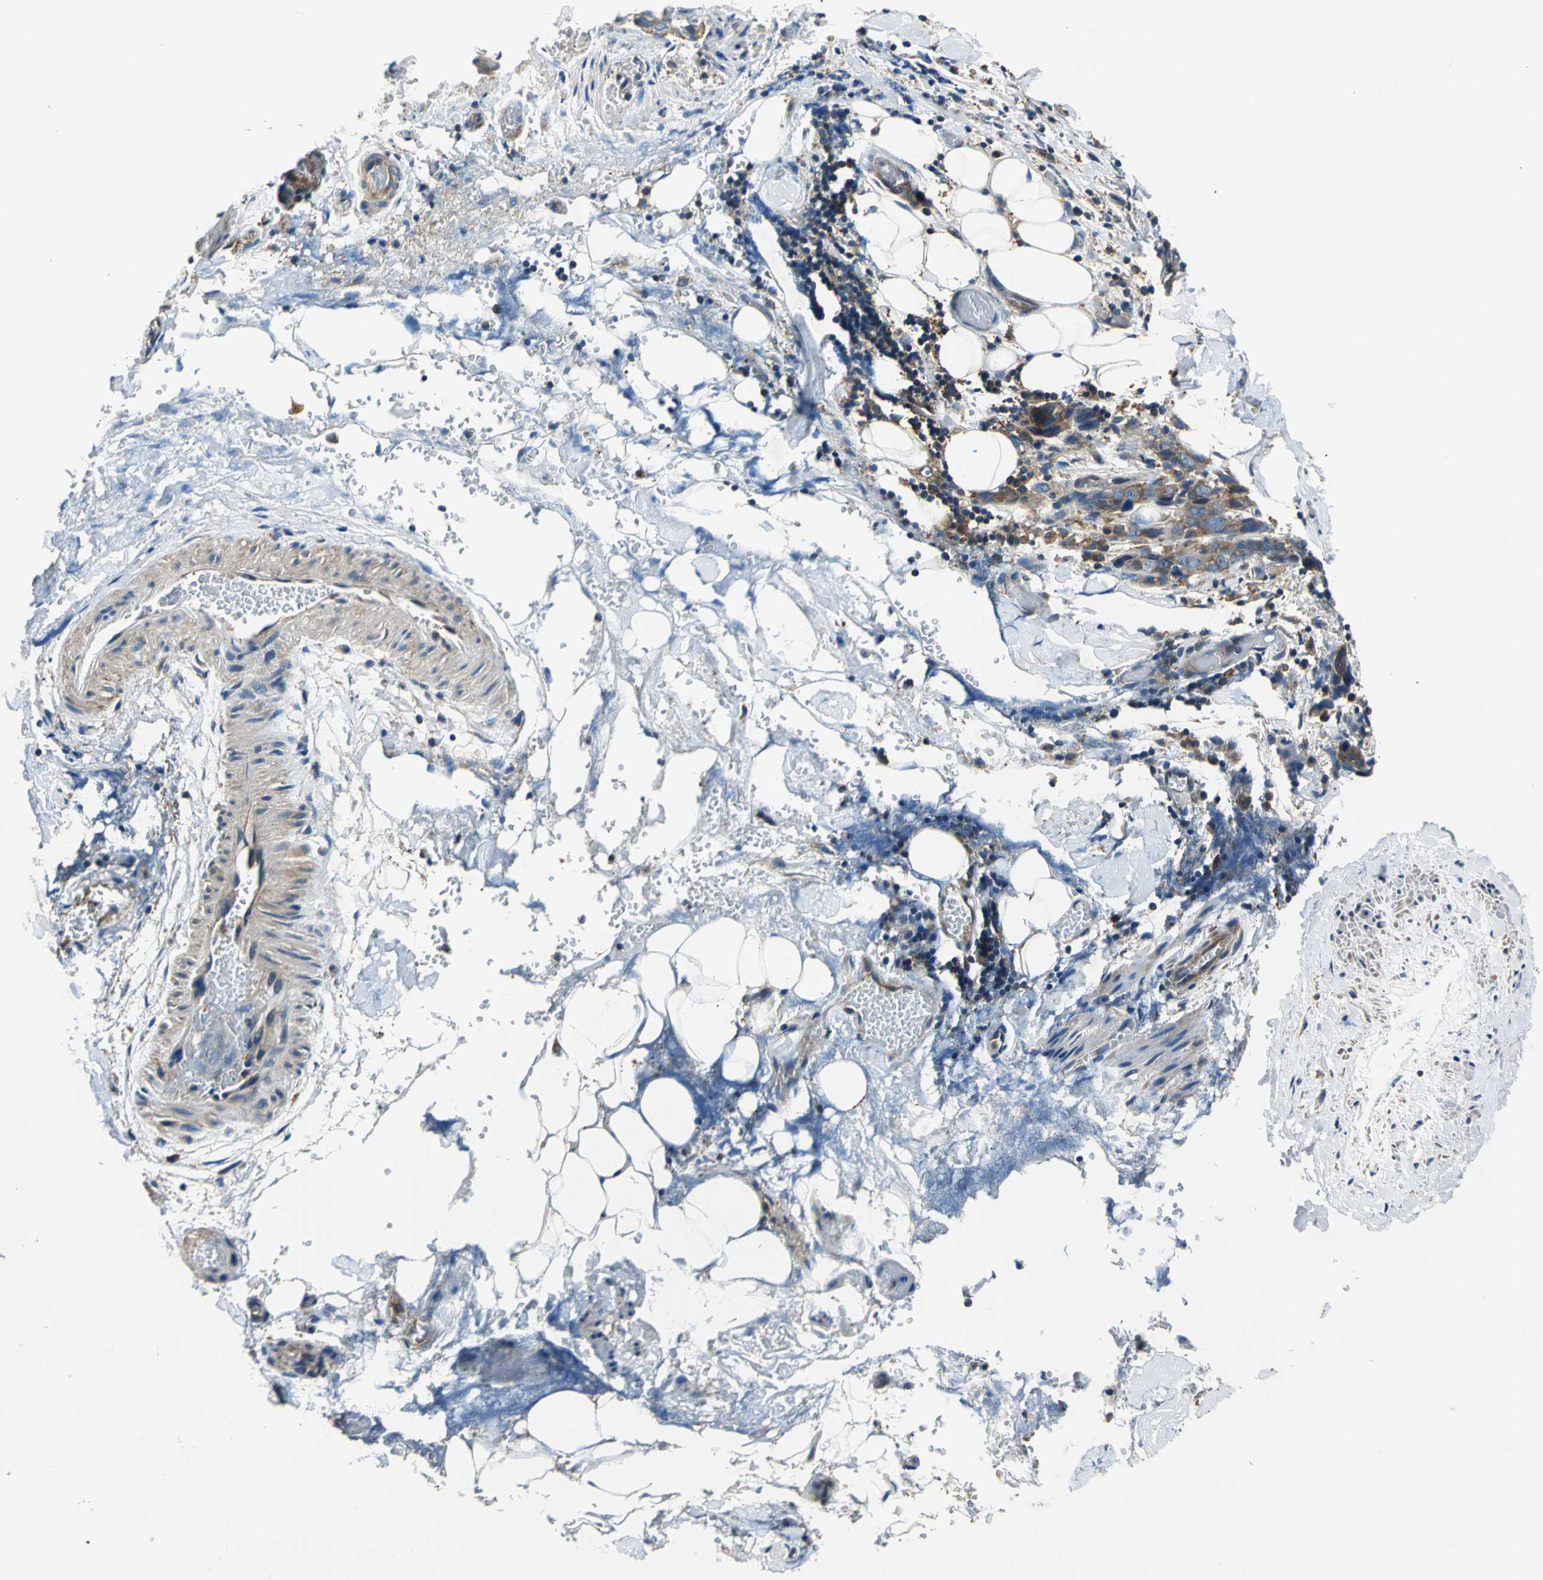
{"staining": {"intensity": "moderate", "quantity": "25%-75%", "location": "cytoplasmic/membranous"}, "tissue": "stomach cancer", "cell_type": "Tumor cells", "image_type": "cancer", "snomed": [{"axis": "morphology", "description": "Adenocarcinoma, NOS"}, {"axis": "topography", "description": "Stomach"}], "caption": "The immunohistochemical stain highlights moderate cytoplasmic/membranous positivity in tumor cells of stomach cancer tissue.", "gene": "DDX3Y", "patient": {"sex": "male", "age": 48}}